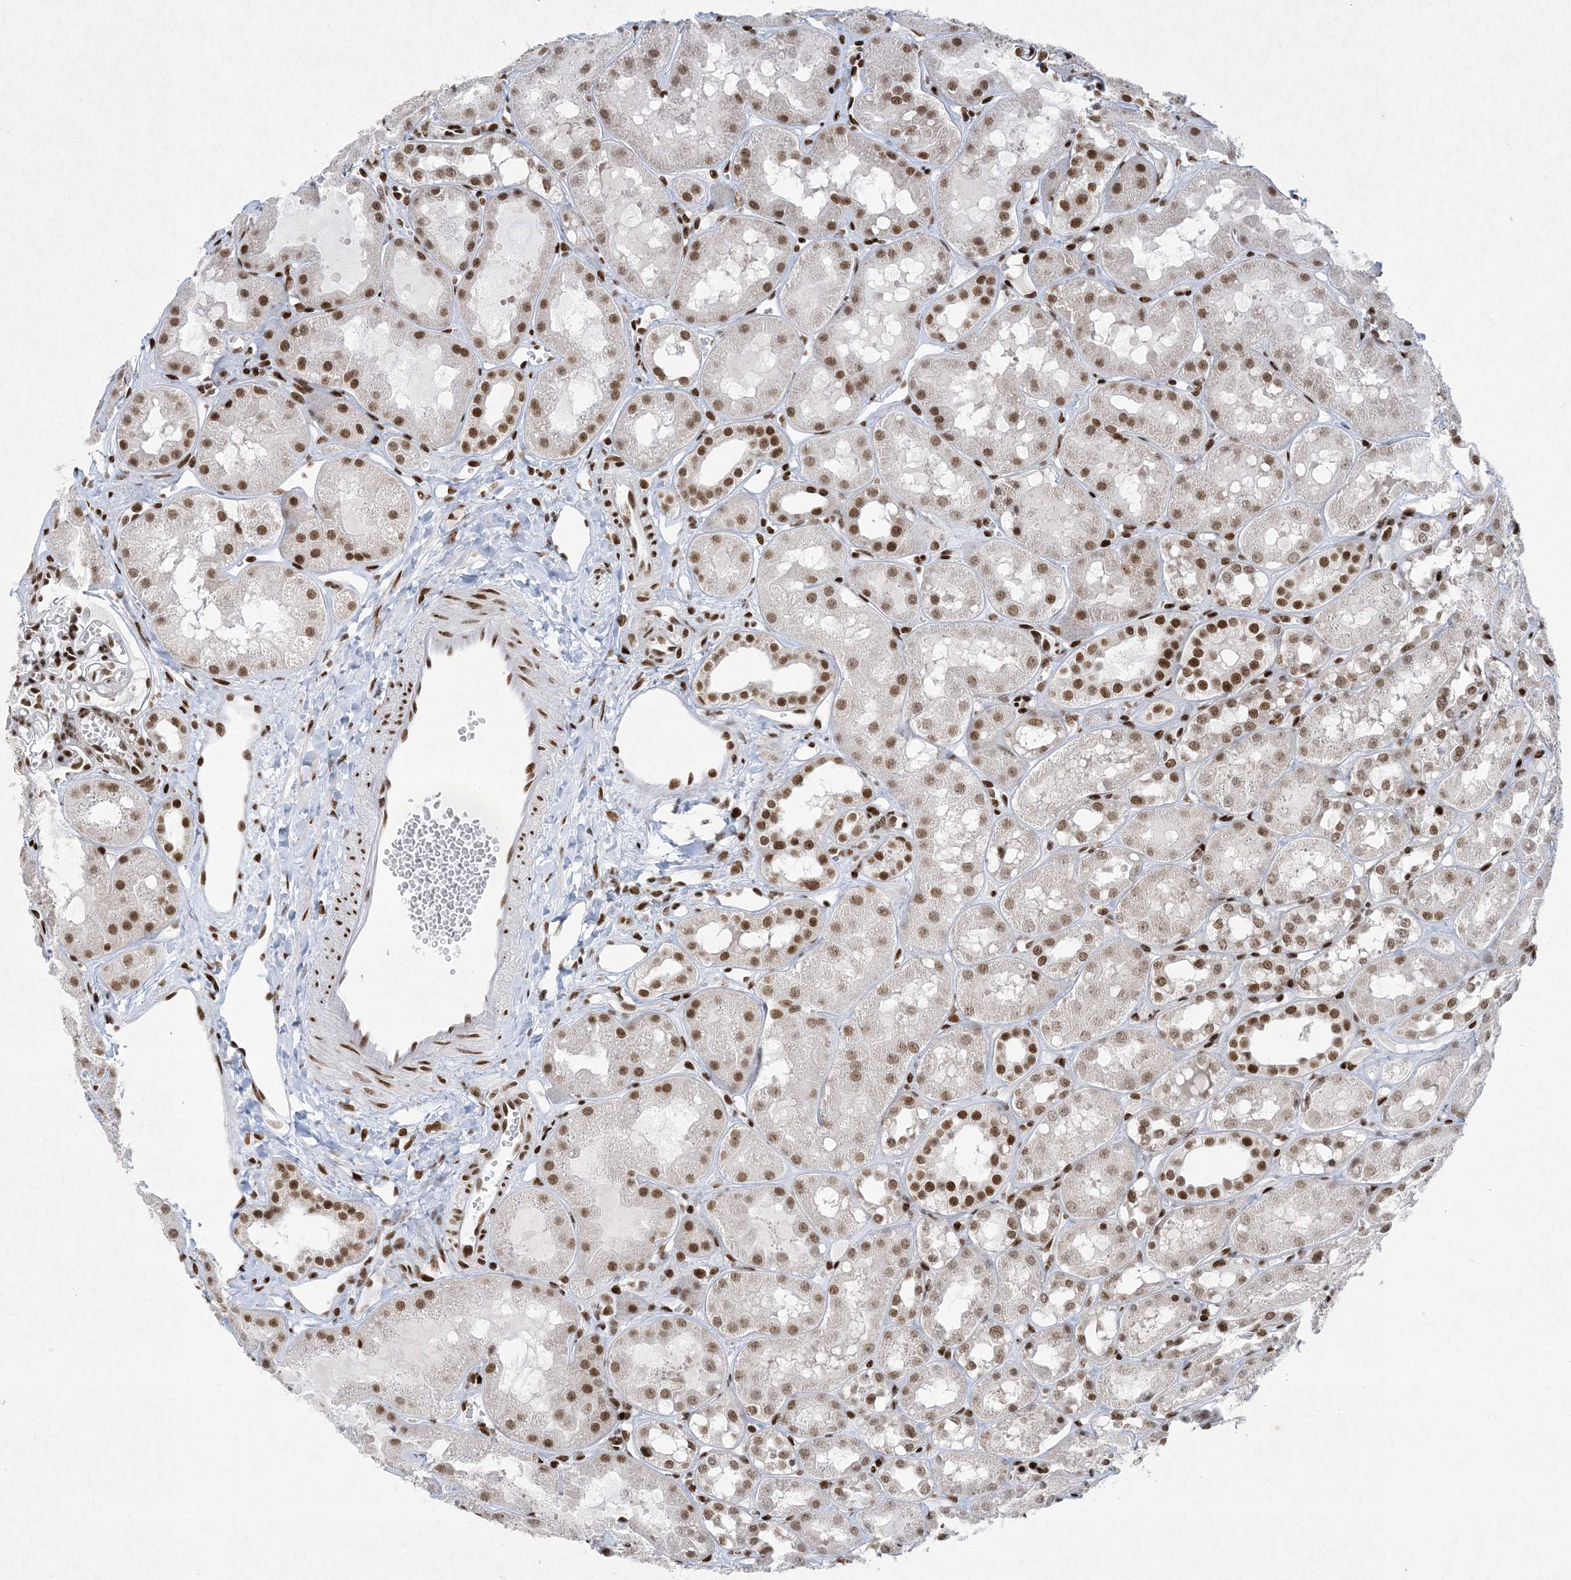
{"staining": {"intensity": "strong", "quantity": ">75%", "location": "nuclear"}, "tissue": "kidney", "cell_type": "Cells in glomeruli", "image_type": "normal", "snomed": [{"axis": "morphology", "description": "Normal tissue, NOS"}, {"axis": "topography", "description": "Kidney"}], "caption": "High-power microscopy captured an immunohistochemistry photomicrograph of benign kidney, revealing strong nuclear positivity in about >75% of cells in glomeruli.", "gene": "PKNOX2", "patient": {"sex": "male", "age": 16}}